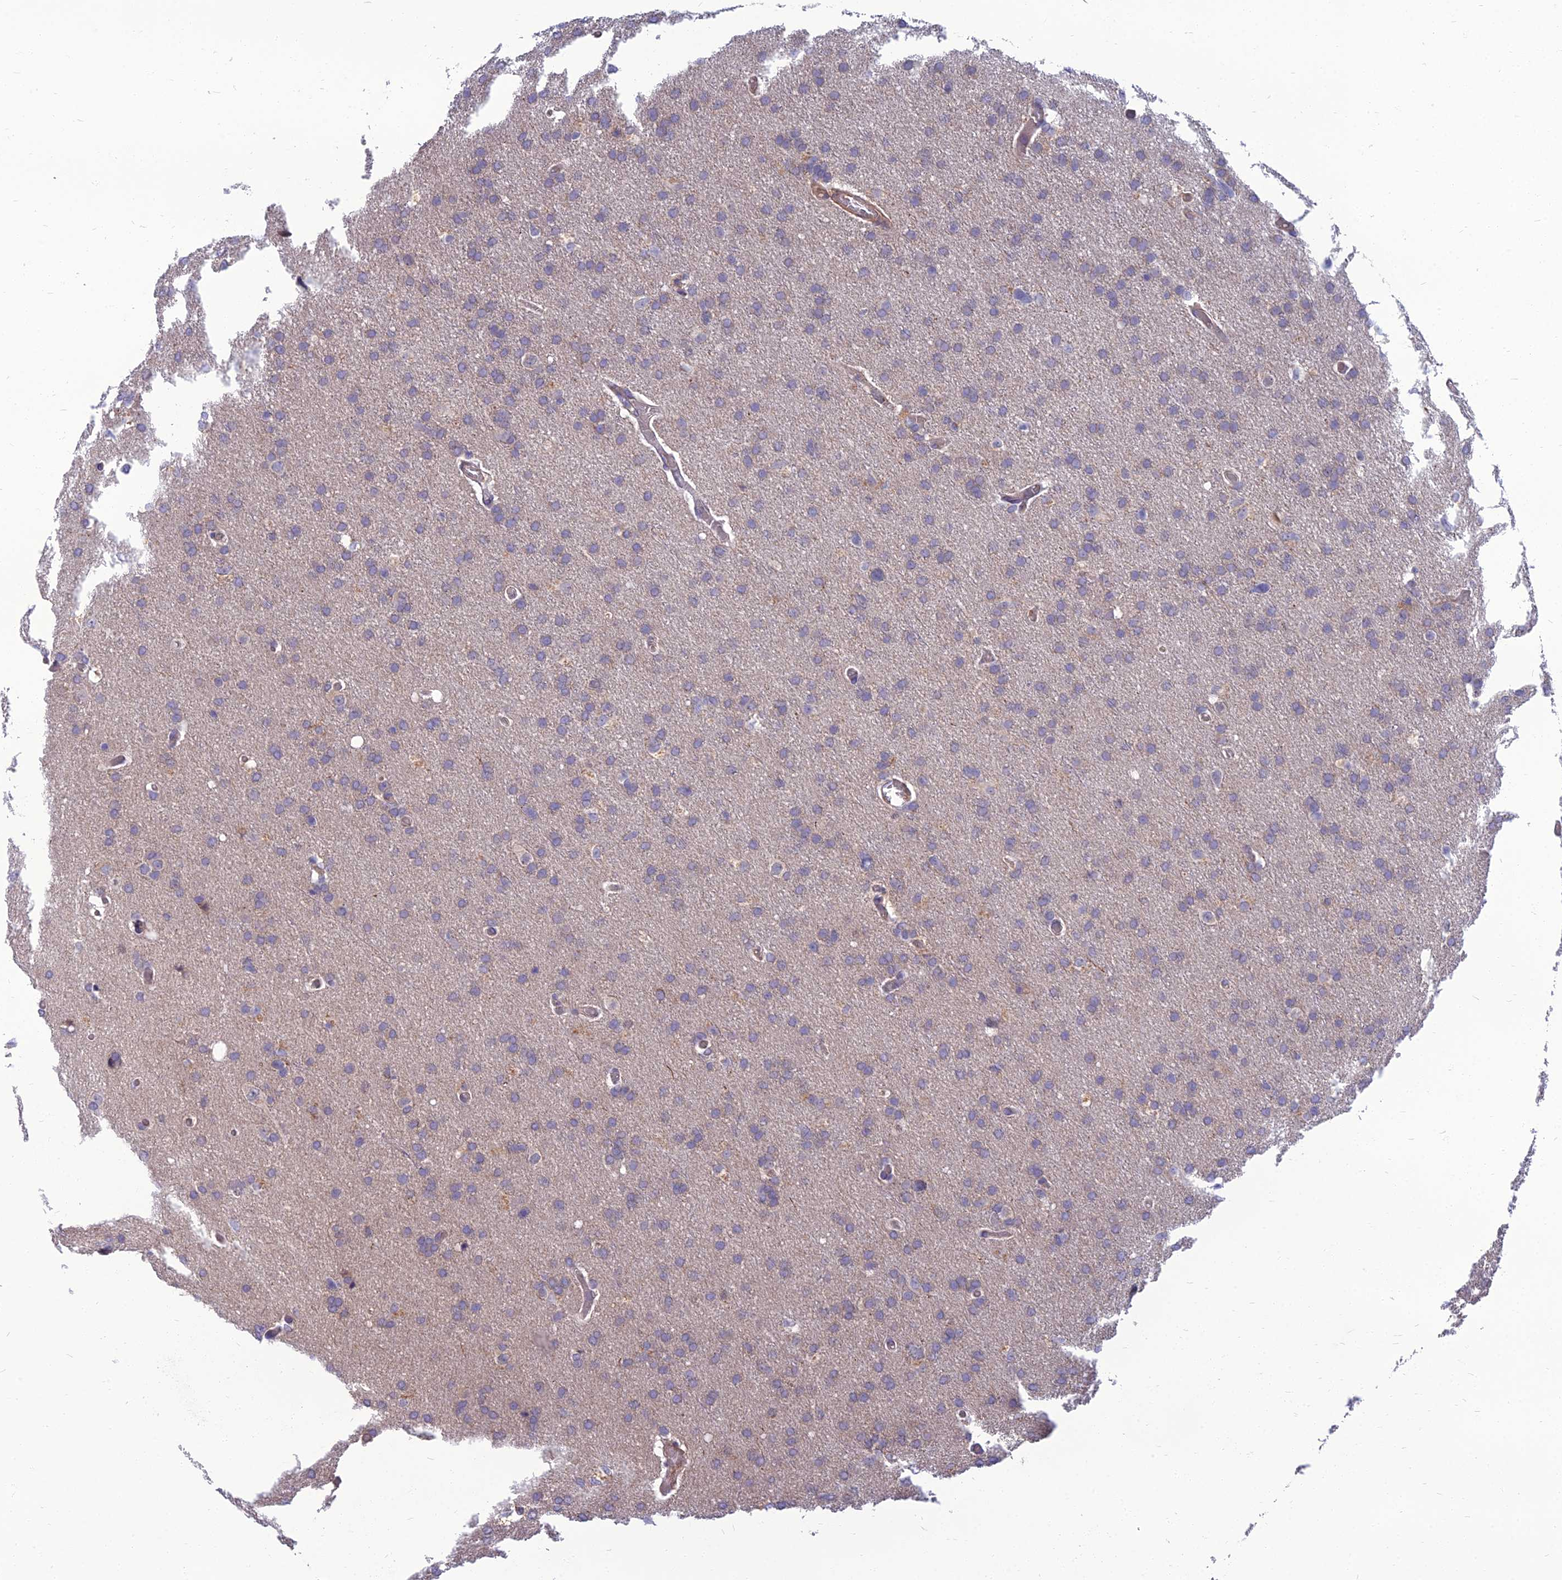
{"staining": {"intensity": "negative", "quantity": "none", "location": "none"}, "tissue": "glioma", "cell_type": "Tumor cells", "image_type": "cancer", "snomed": [{"axis": "morphology", "description": "Glioma, malignant, High grade"}, {"axis": "topography", "description": "Cerebral cortex"}], "caption": "Tumor cells show no significant expression in high-grade glioma (malignant).", "gene": "WDR24", "patient": {"sex": "female", "age": 36}}